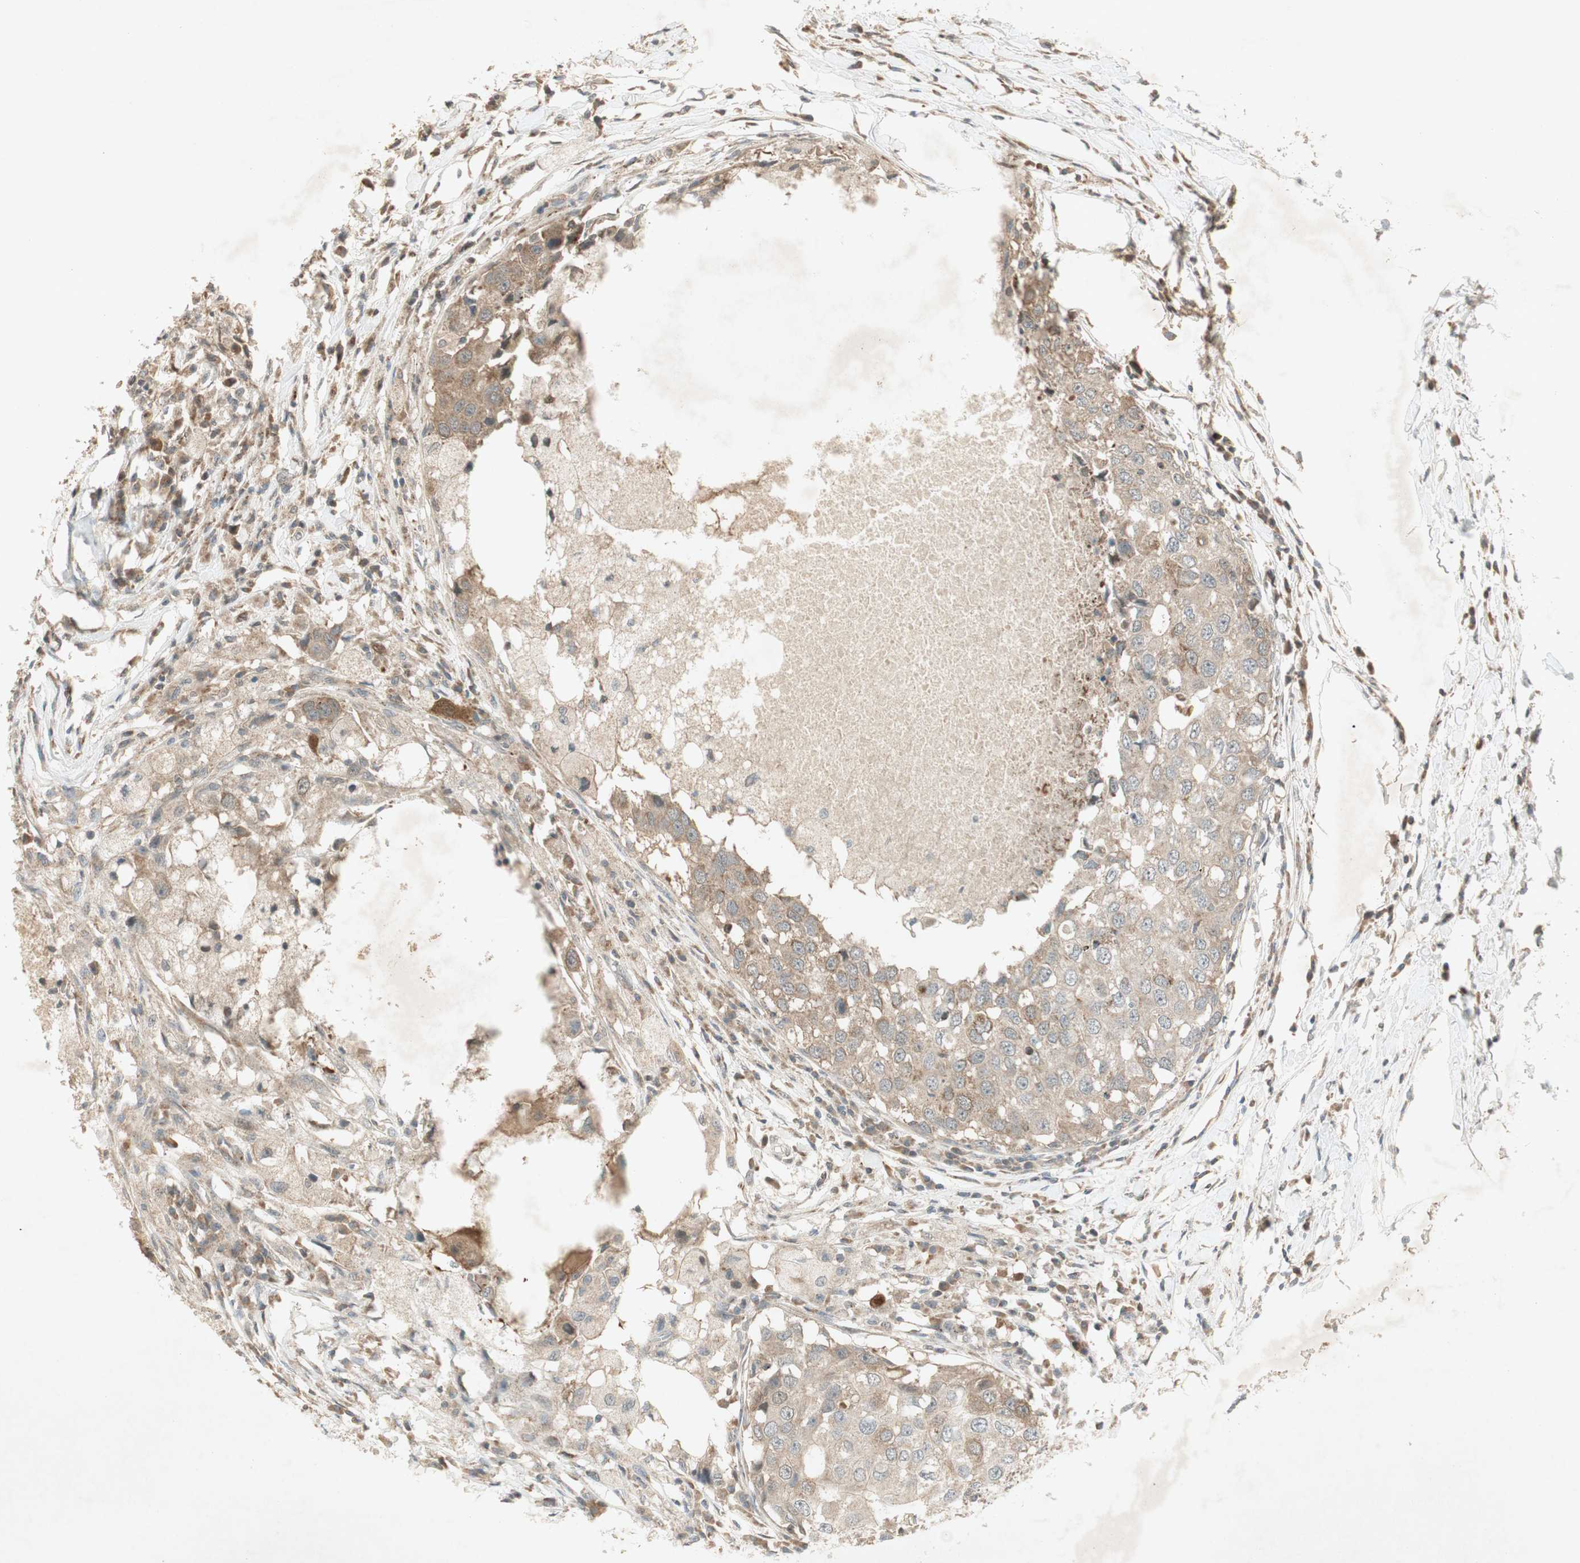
{"staining": {"intensity": "moderate", "quantity": ">75%", "location": "cytoplasmic/membranous"}, "tissue": "breast cancer", "cell_type": "Tumor cells", "image_type": "cancer", "snomed": [{"axis": "morphology", "description": "Duct carcinoma"}, {"axis": "topography", "description": "Breast"}], "caption": "Immunohistochemical staining of breast cancer reveals medium levels of moderate cytoplasmic/membranous expression in approximately >75% of tumor cells.", "gene": "USP2", "patient": {"sex": "female", "age": 27}}